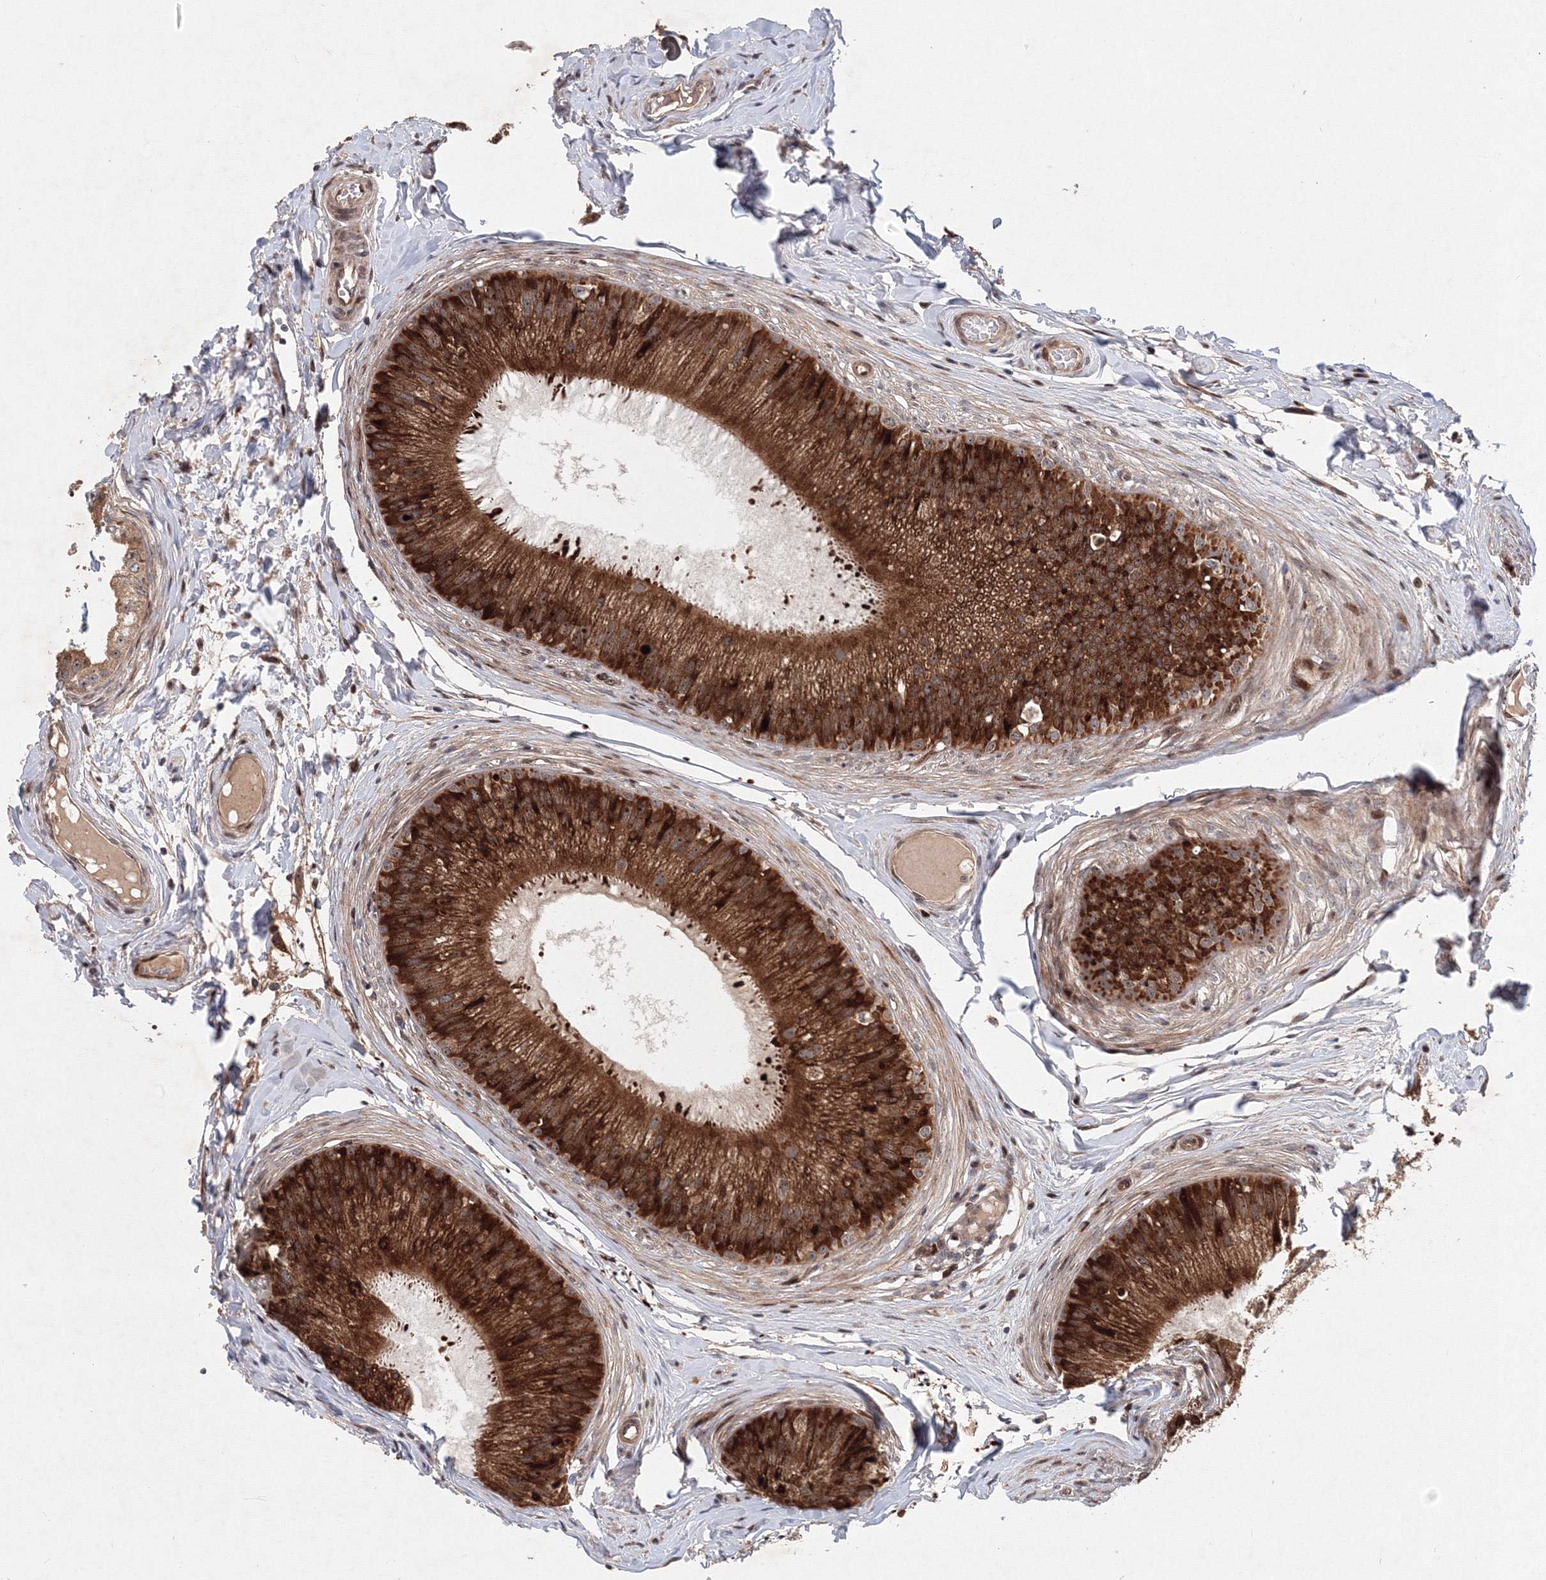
{"staining": {"intensity": "strong", "quantity": "25%-75%", "location": "cytoplasmic/membranous,nuclear"}, "tissue": "epididymis", "cell_type": "Glandular cells", "image_type": "normal", "snomed": [{"axis": "morphology", "description": "Normal tissue, NOS"}, {"axis": "topography", "description": "Epididymis"}], "caption": "Normal epididymis exhibits strong cytoplasmic/membranous,nuclear staining in approximately 25%-75% of glandular cells The staining was performed using DAB to visualize the protein expression in brown, while the nuclei were stained in blue with hematoxylin (Magnification: 20x)..", "gene": "ANKAR", "patient": {"sex": "male", "age": 31}}